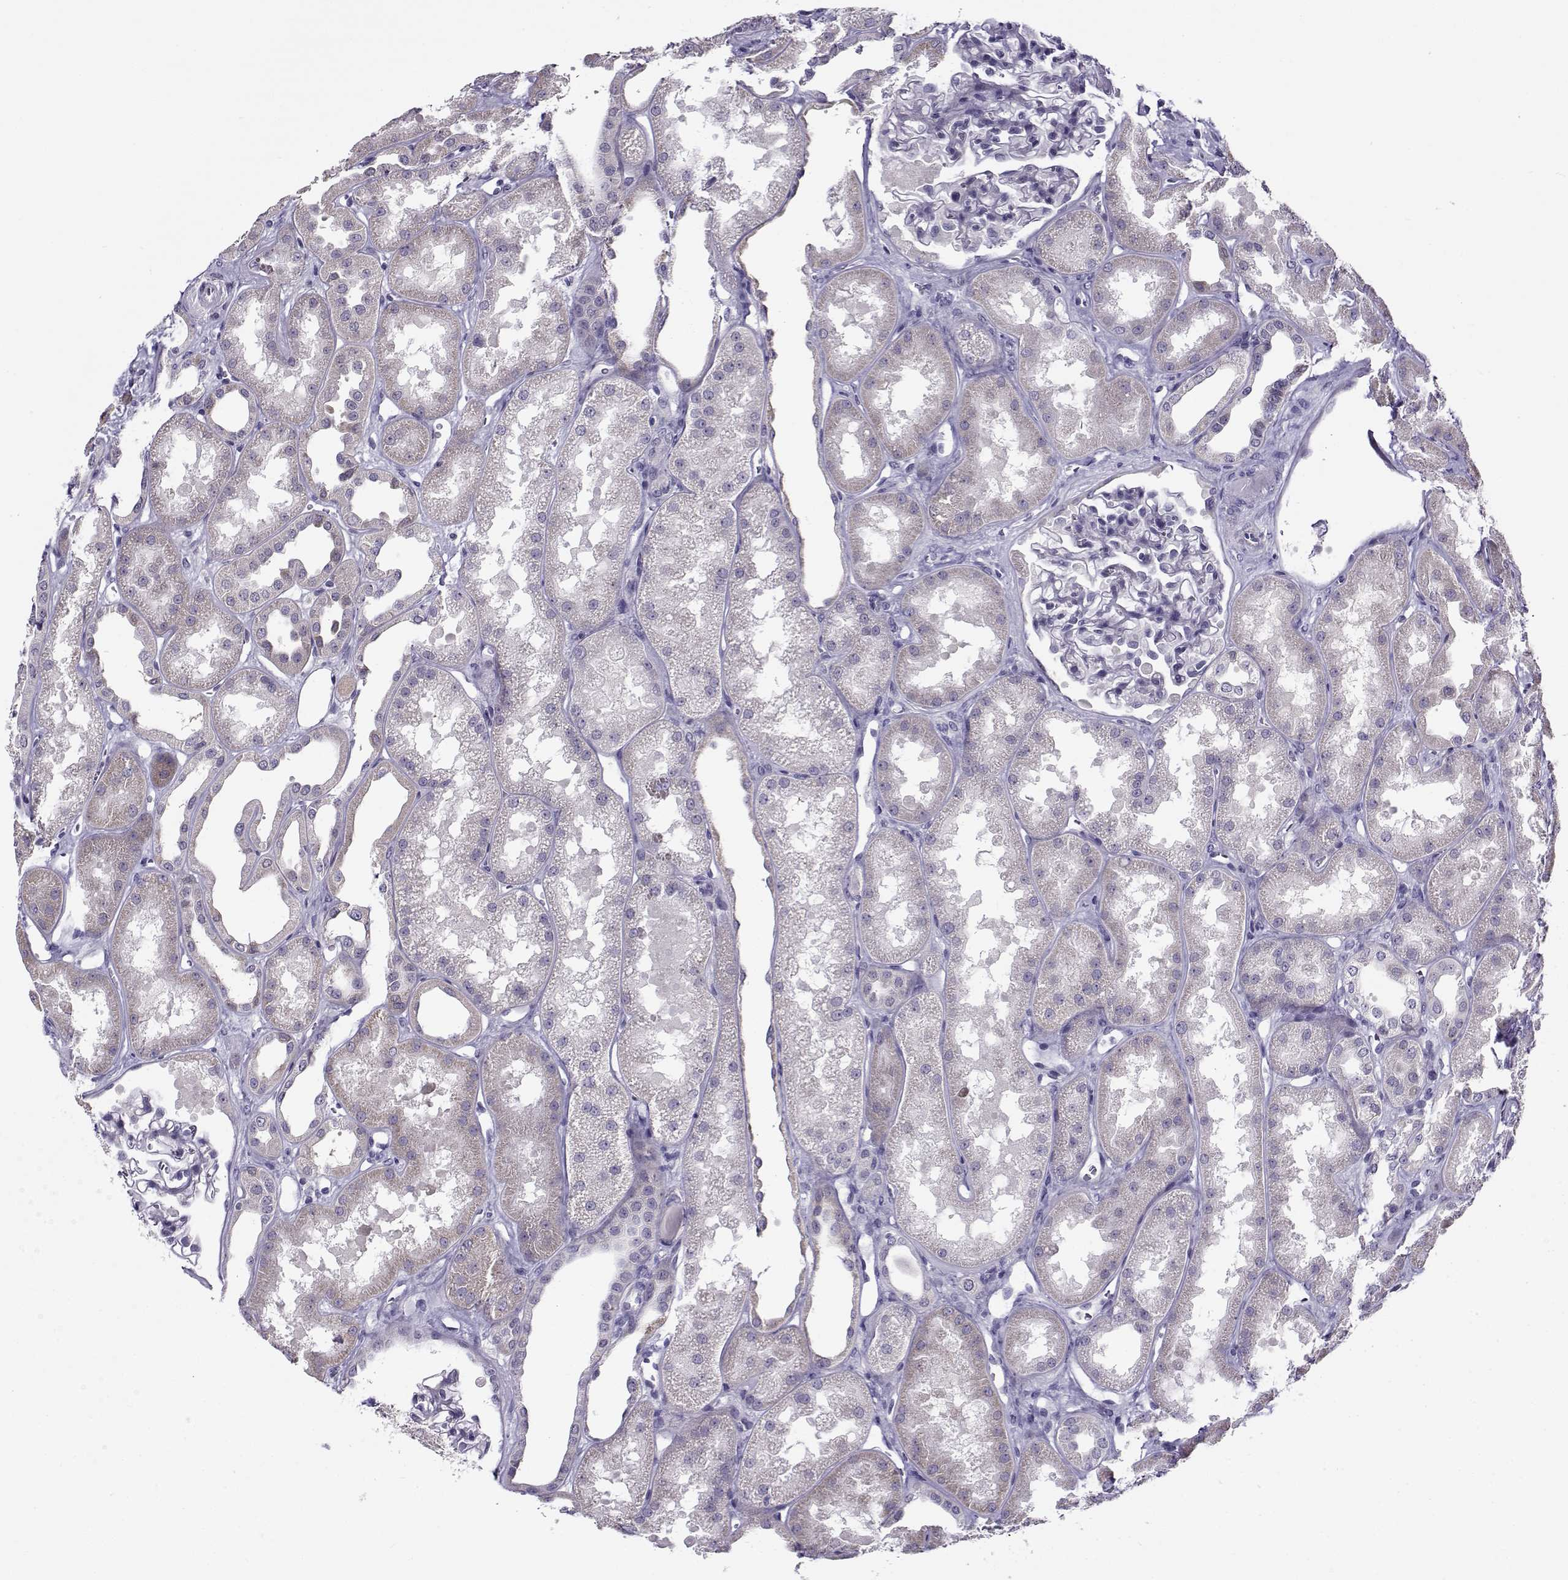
{"staining": {"intensity": "negative", "quantity": "none", "location": "none"}, "tissue": "kidney", "cell_type": "Cells in glomeruli", "image_type": "normal", "snomed": [{"axis": "morphology", "description": "Normal tissue, NOS"}, {"axis": "topography", "description": "Kidney"}], "caption": "The immunohistochemistry (IHC) histopathology image has no significant positivity in cells in glomeruli of kidney.", "gene": "FEZF1", "patient": {"sex": "male", "age": 61}}